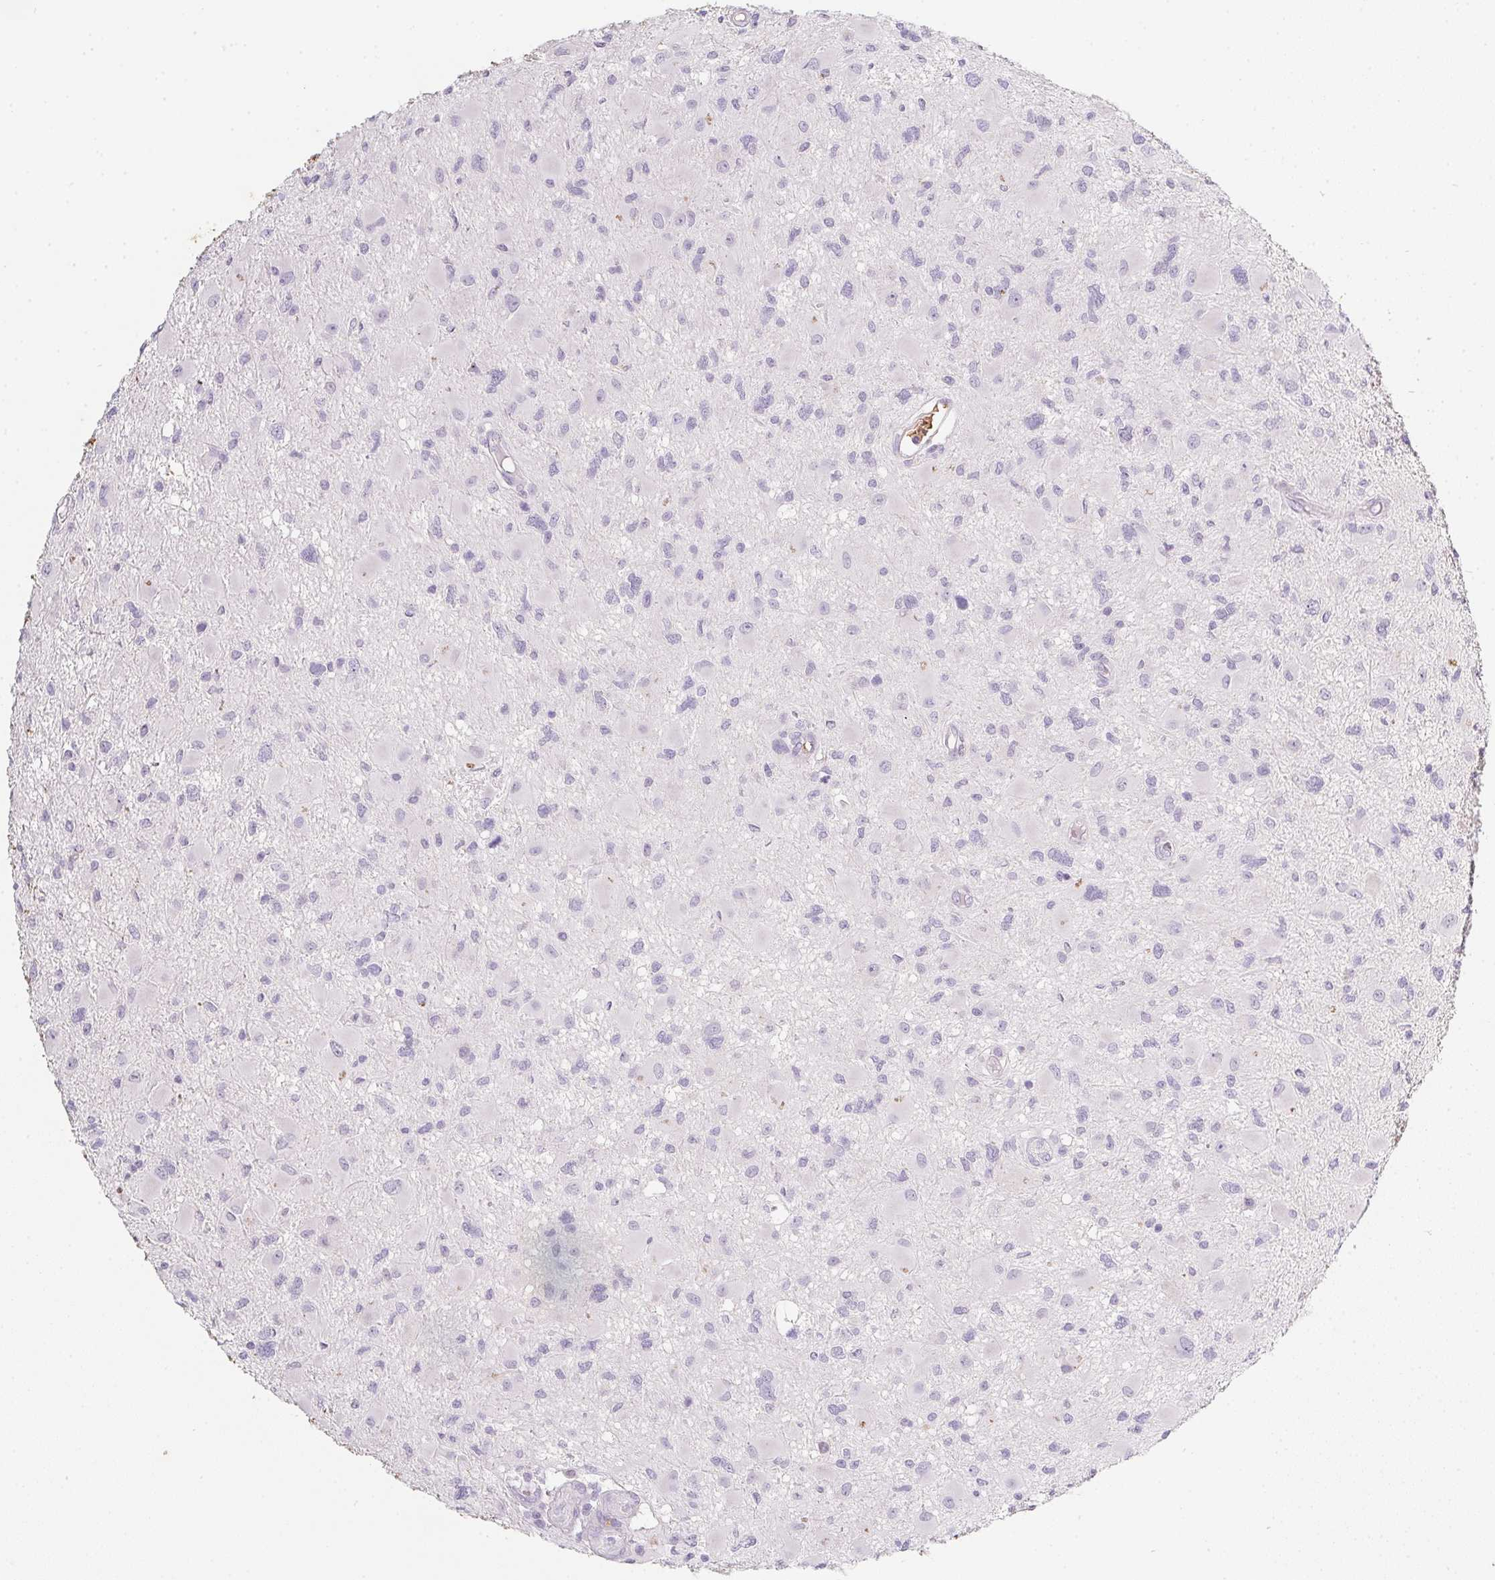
{"staining": {"intensity": "negative", "quantity": "none", "location": "none"}, "tissue": "glioma", "cell_type": "Tumor cells", "image_type": "cancer", "snomed": [{"axis": "morphology", "description": "Glioma, malignant, High grade"}, {"axis": "topography", "description": "Brain"}], "caption": "Protein analysis of malignant glioma (high-grade) displays no significant expression in tumor cells.", "gene": "DCD", "patient": {"sex": "male", "age": 54}}